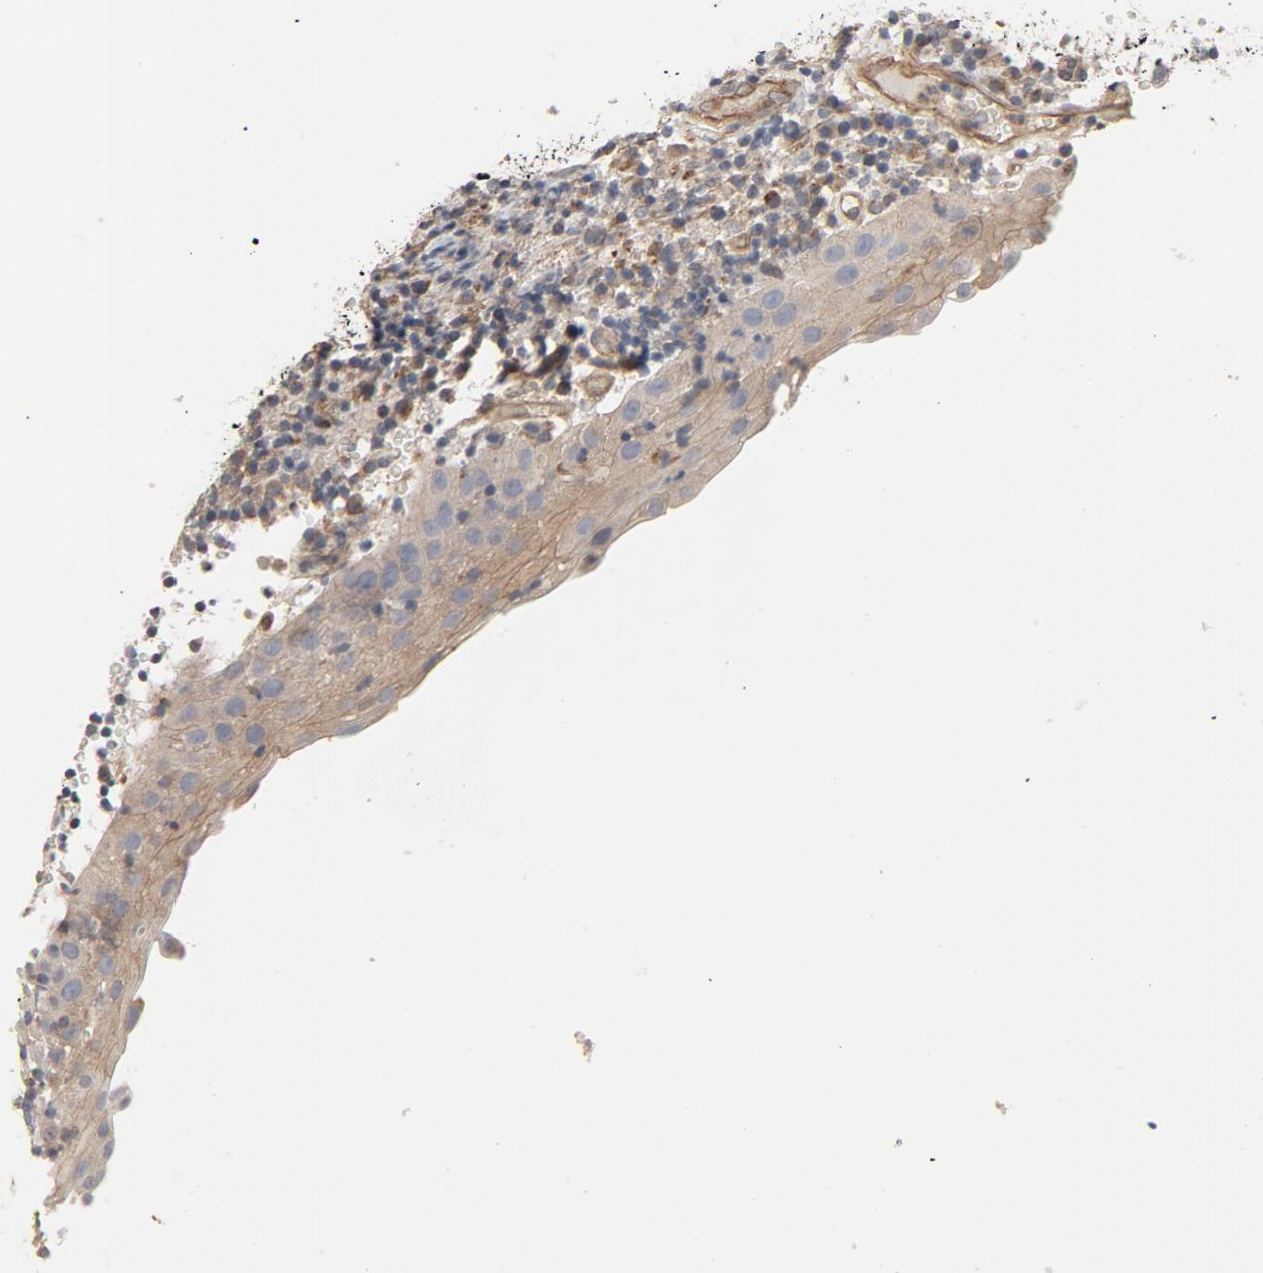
{"staining": {"intensity": "negative", "quantity": "none", "location": "none"}, "tissue": "tonsil", "cell_type": "Germinal center cells", "image_type": "normal", "snomed": [{"axis": "morphology", "description": "Normal tissue, NOS"}, {"axis": "topography", "description": "Tonsil"}], "caption": "The histopathology image demonstrates no significant expression in germinal center cells of tonsil.", "gene": "TRIOBP", "patient": {"sex": "female", "age": 40}}